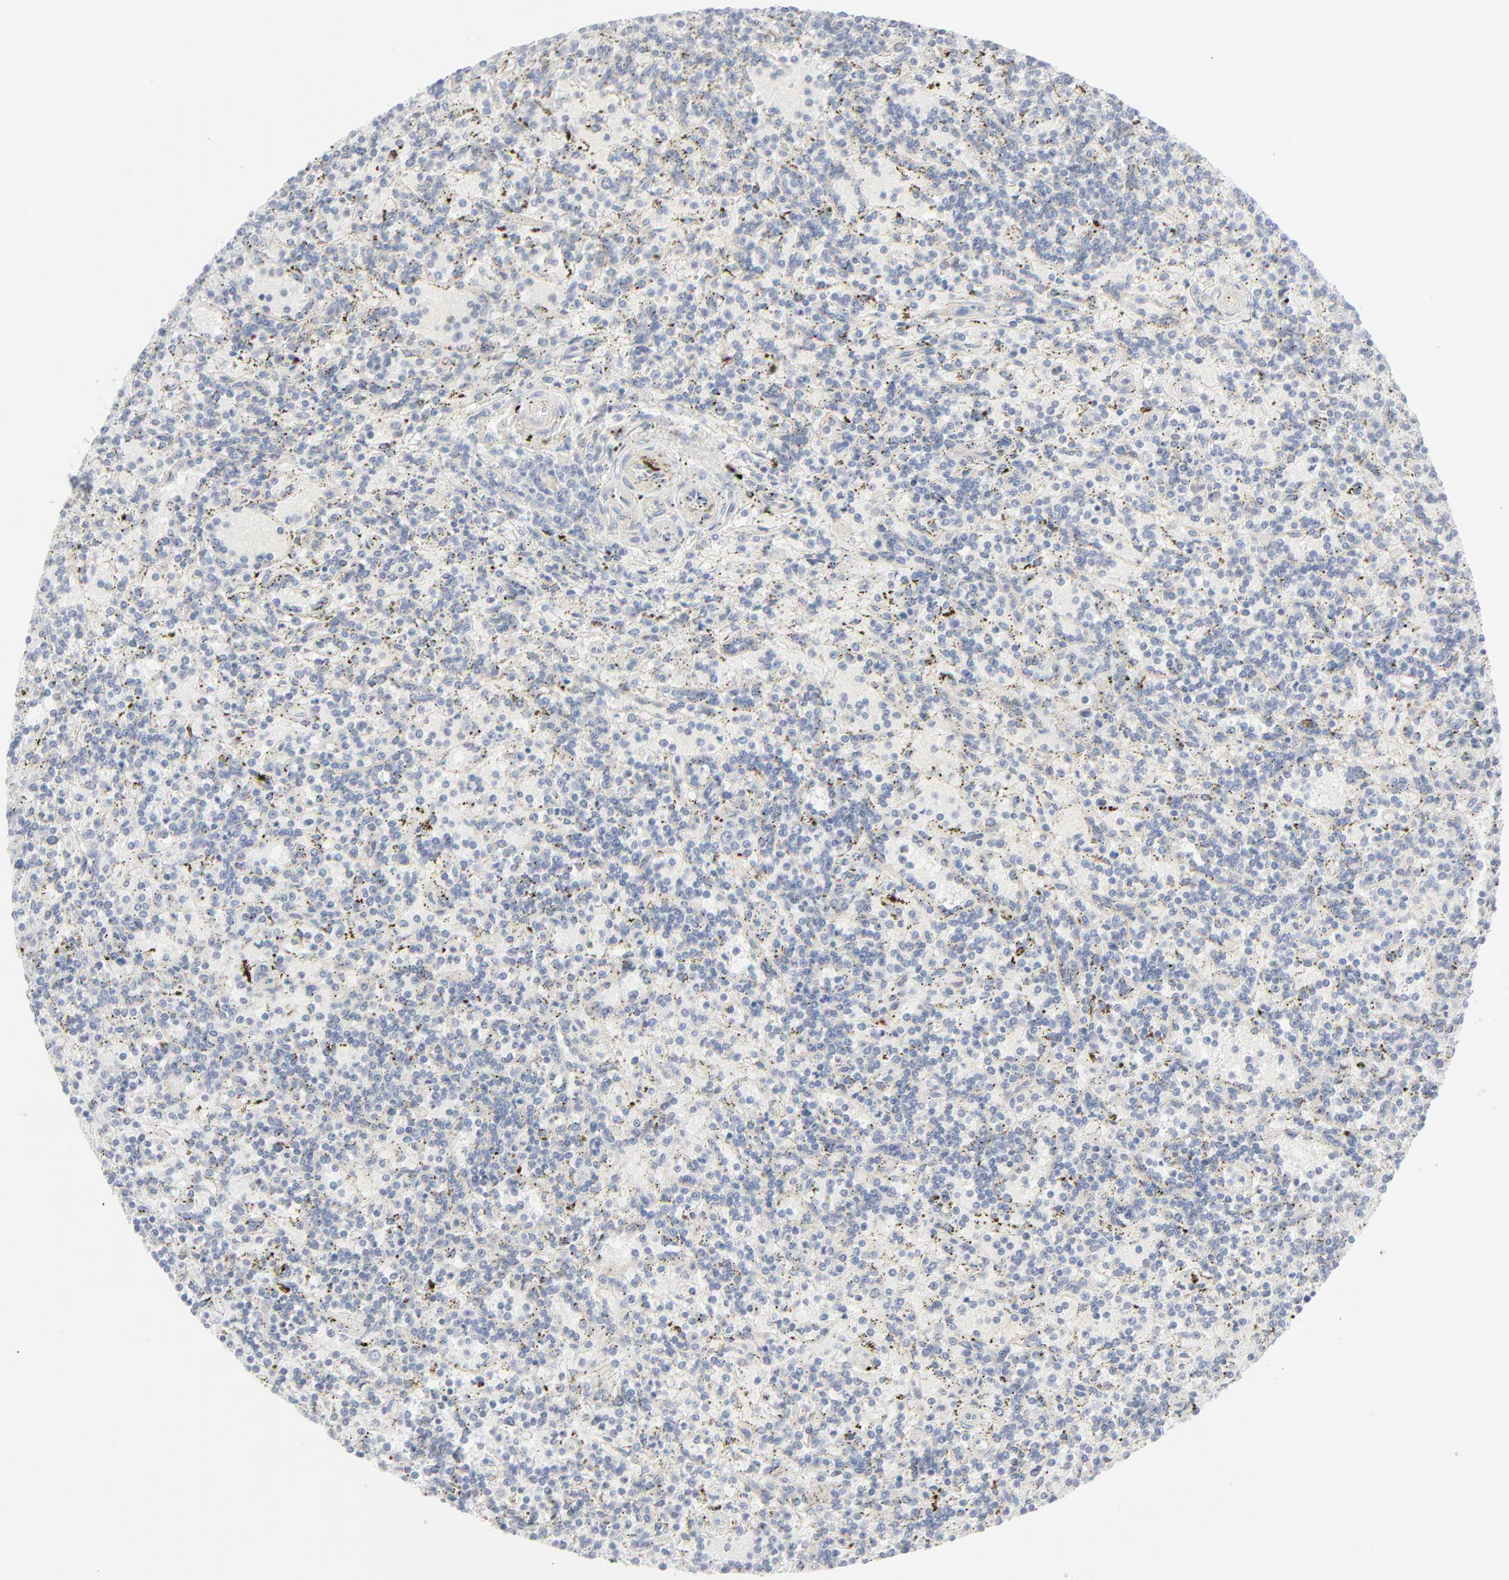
{"staining": {"intensity": "negative", "quantity": "none", "location": "none"}, "tissue": "lymphoma", "cell_type": "Tumor cells", "image_type": "cancer", "snomed": [{"axis": "morphology", "description": "Malignant lymphoma, non-Hodgkin's type, Low grade"}, {"axis": "topography", "description": "Spleen"}], "caption": "DAB (3,3'-diaminobenzidine) immunohistochemical staining of low-grade malignant lymphoma, non-Hodgkin's type displays no significant positivity in tumor cells.", "gene": "KDSR", "patient": {"sex": "male", "age": 73}}